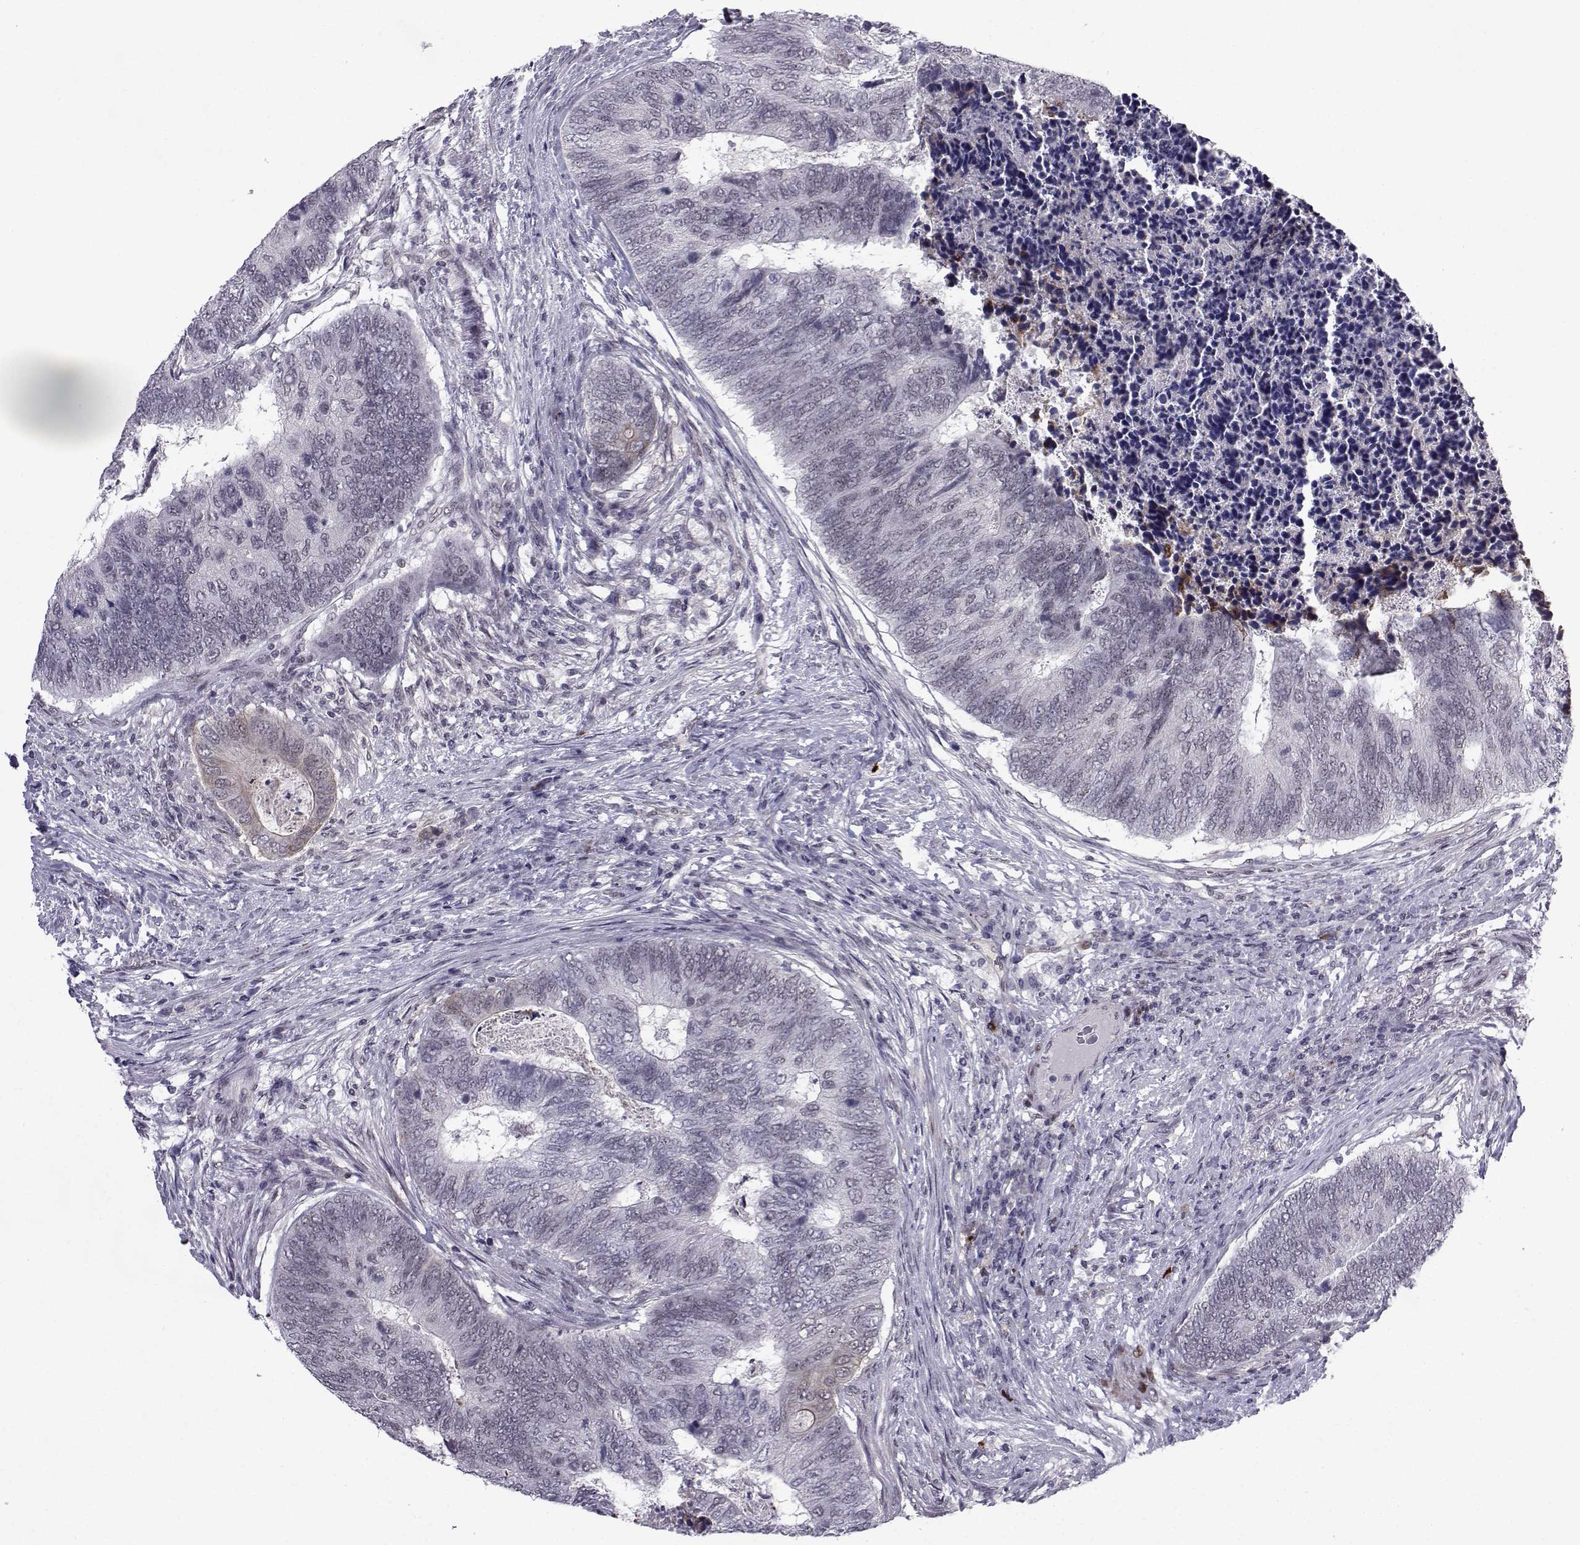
{"staining": {"intensity": "negative", "quantity": "none", "location": "none"}, "tissue": "colorectal cancer", "cell_type": "Tumor cells", "image_type": "cancer", "snomed": [{"axis": "morphology", "description": "Adenocarcinoma, NOS"}, {"axis": "topography", "description": "Colon"}], "caption": "This is an IHC micrograph of adenocarcinoma (colorectal). There is no staining in tumor cells.", "gene": "RBM24", "patient": {"sex": "female", "age": 67}}